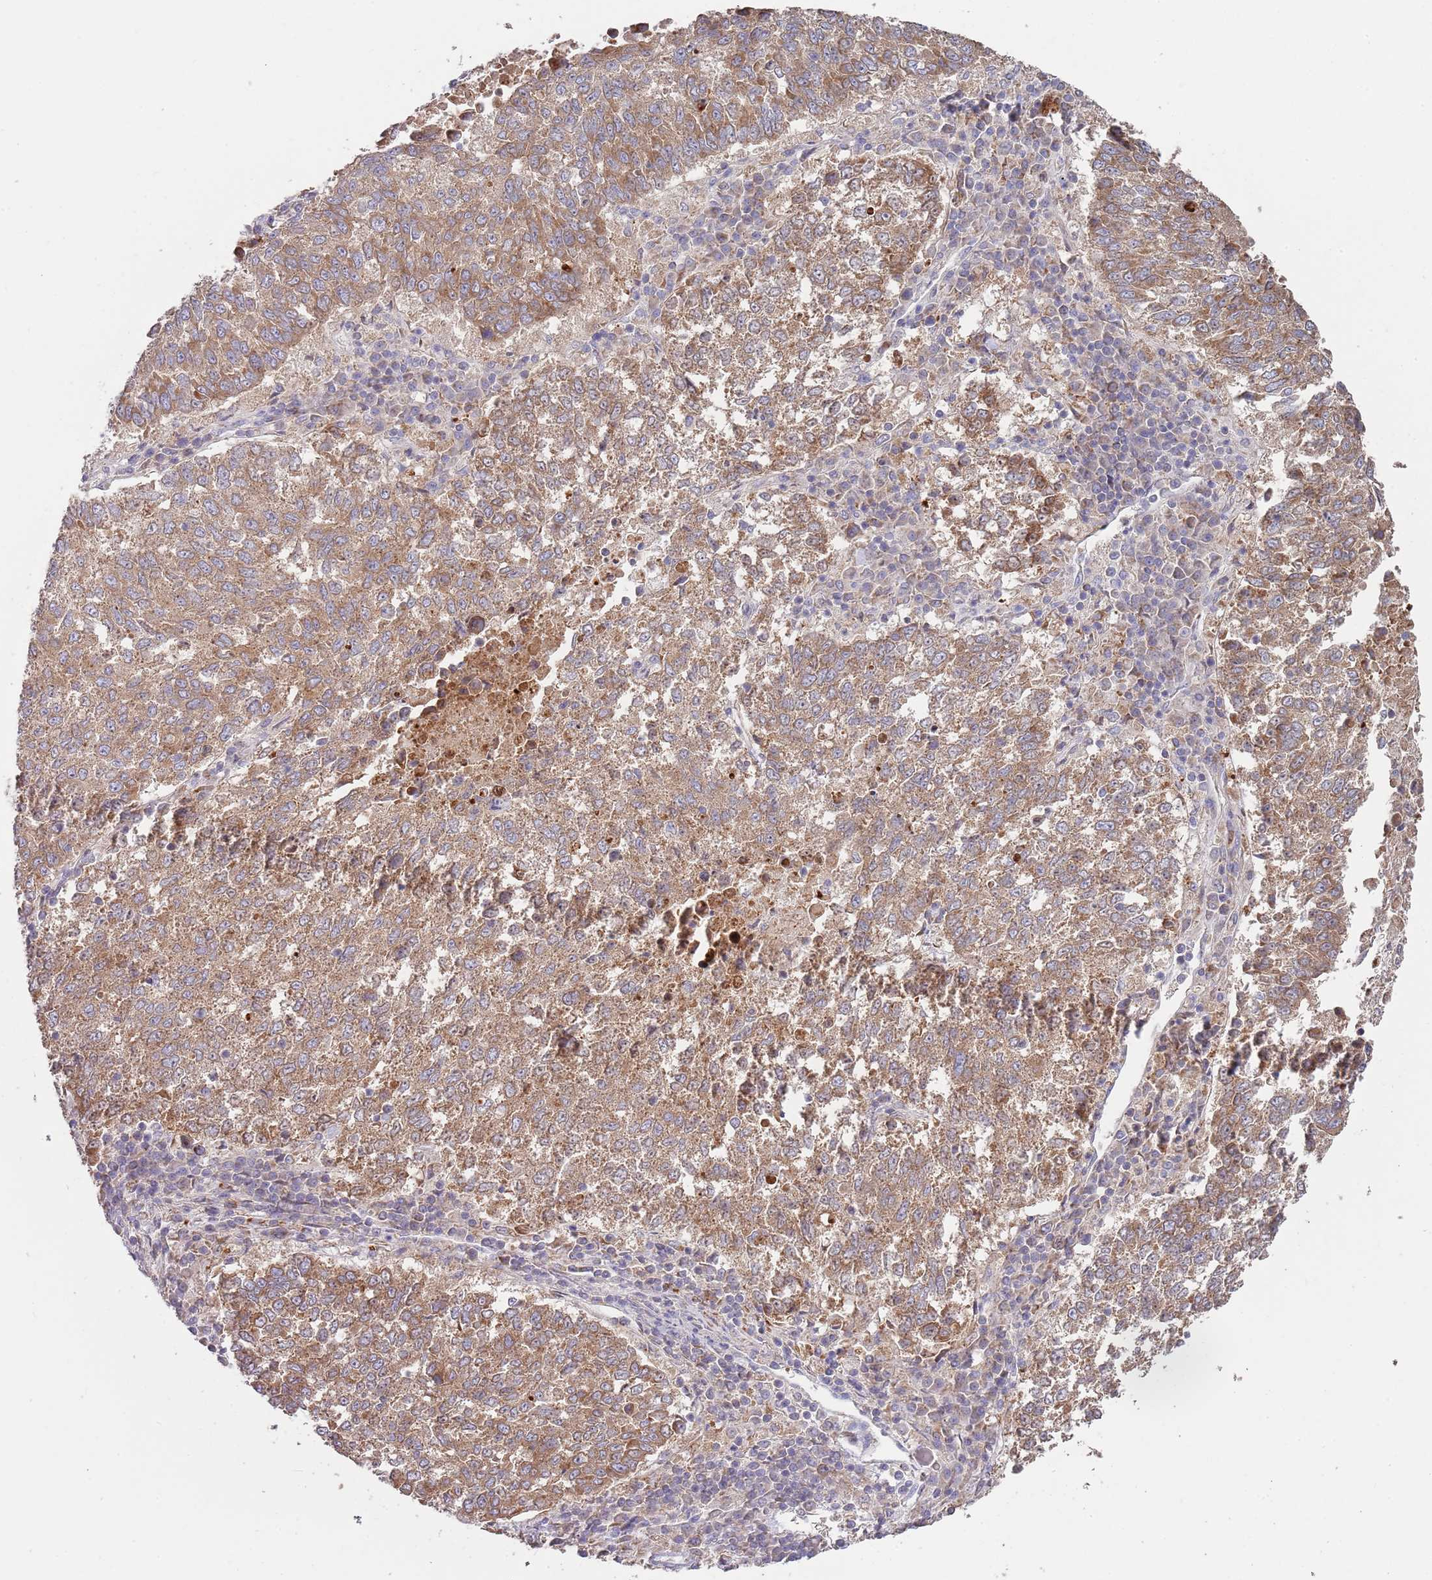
{"staining": {"intensity": "moderate", "quantity": ">75%", "location": "cytoplasmic/membranous"}, "tissue": "lung cancer", "cell_type": "Tumor cells", "image_type": "cancer", "snomed": [{"axis": "morphology", "description": "Squamous cell carcinoma, NOS"}, {"axis": "topography", "description": "Lung"}], "caption": "Immunohistochemistry (IHC) histopathology image of neoplastic tissue: human lung squamous cell carcinoma stained using immunohistochemistry (IHC) reveals medium levels of moderate protein expression localized specifically in the cytoplasmic/membranous of tumor cells, appearing as a cytoplasmic/membranous brown color.", "gene": "ABCC10", "patient": {"sex": "male", "age": 73}}